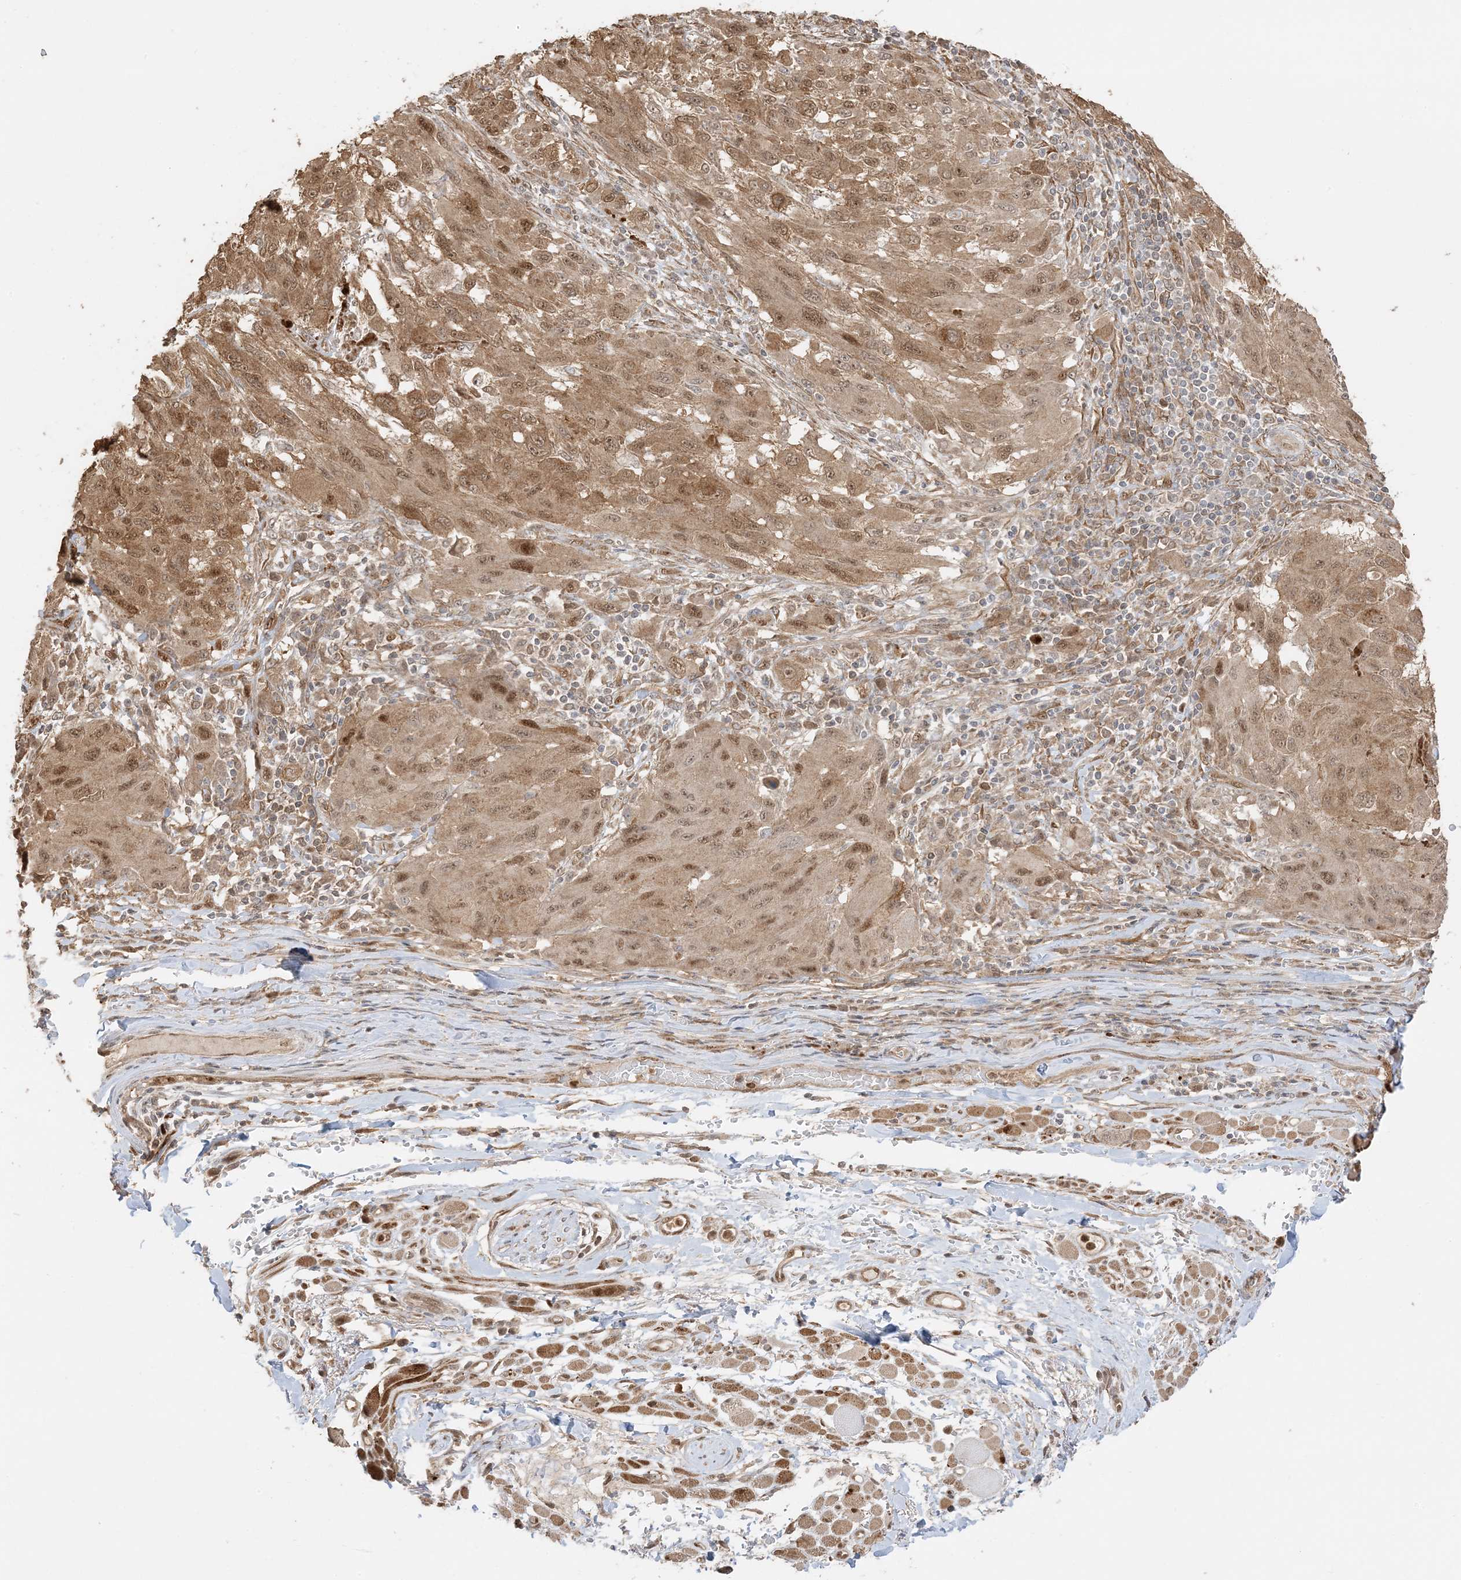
{"staining": {"intensity": "moderate", "quantity": ">75%", "location": "cytoplasmic/membranous,nuclear"}, "tissue": "melanoma", "cell_type": "Tumor cells", "image_type": "cancer", "snomed": [{"axis": "morphology", "description": "Malignant melanoma, NOS"}, {"axis": "topography", "description": "Skin"}], "caption": "Malignant melanoma stained with immunohistochemistry shows moderate cytoplasmic/membranous and nuclear positivity in approximately >75% of tumor cells. (DAB (3,3'-diaminobenzidine) = brown stain, brightfield microscopy at high magnification).", "gene": "ZBTB41", "patient": {"sex": "female", "age": 91}}